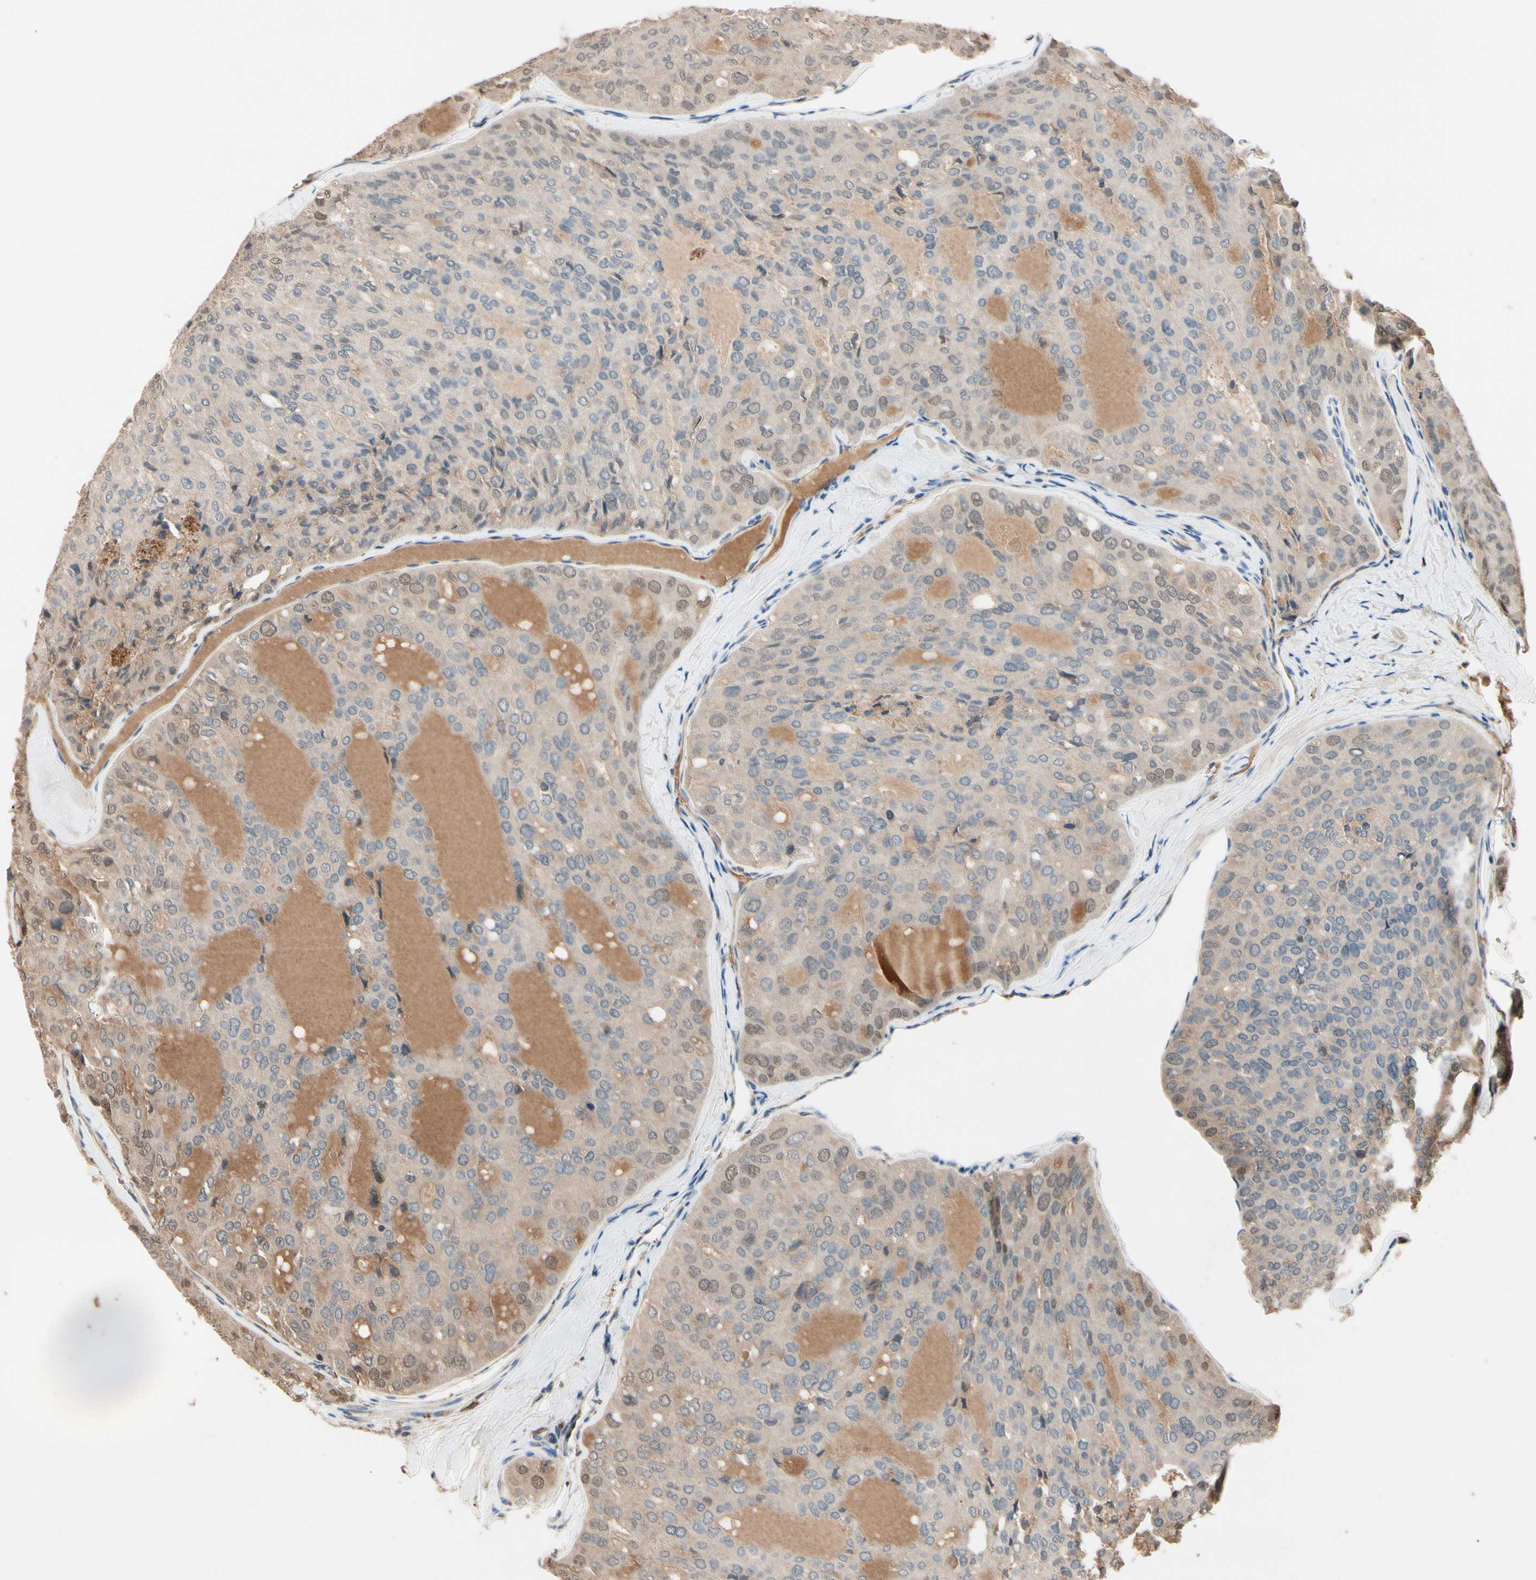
{"staining": {"intensity": "weak", "quantity": "25%-75%", "location": "cytoplasmic/membranous"}, "tissue": "thyroid cancer", "cell_type": "Tumor cells", "image_type": "cancer", "snomed": [{"axis": "morphology", "description": "Follicular adenoma carcinoma, NOS"}, {"axis": "topography", "description": "Thyroid gland"}], "caption": "This histopathology image demonstrates immunohistochemistry staining of human thyroid cancer, with low weak cytoplasmic/membranous staining in approximately 25%-75% of tumor cells.", "gene": "IL1RL1", "patient": {"sex": "male", "age": 75}}